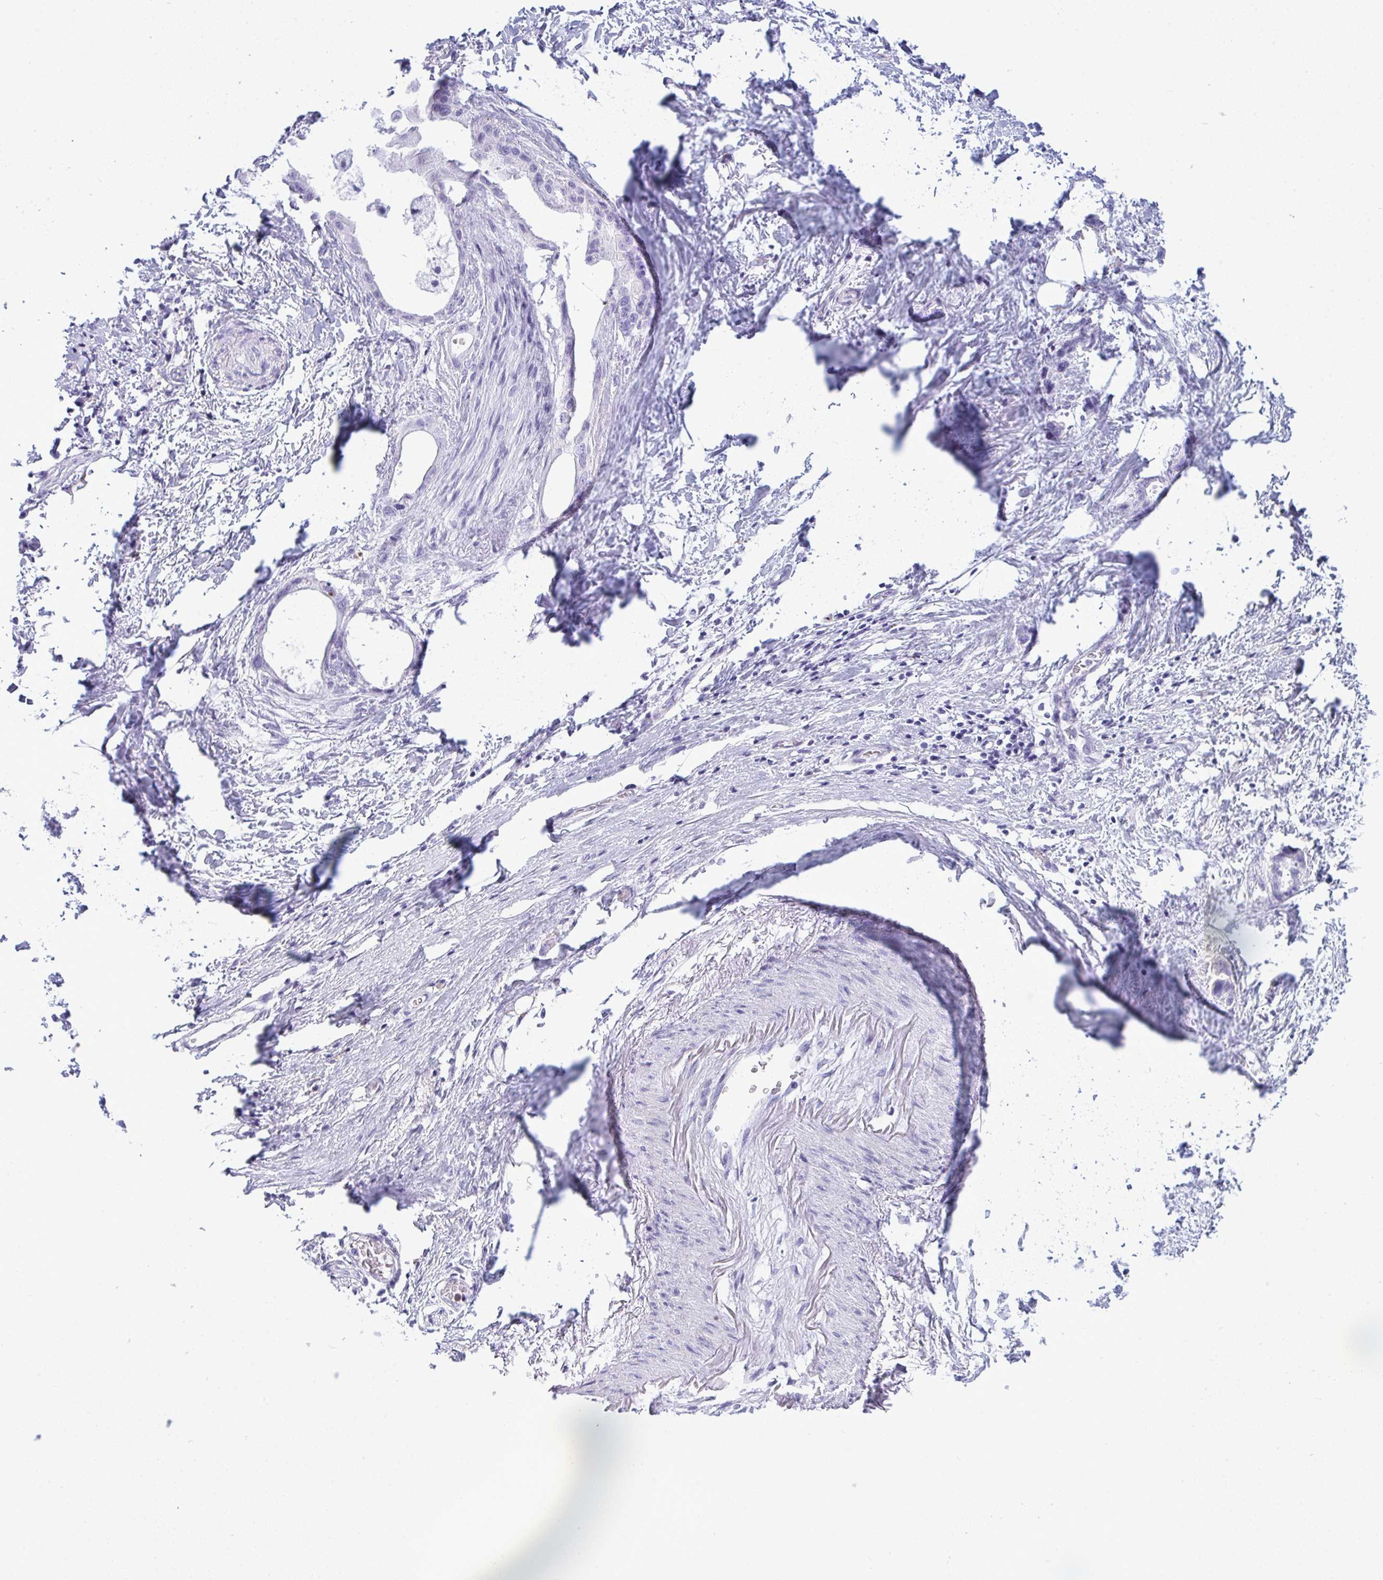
{"staining": {"intensity": "negative", "quantity": "none", "location": "none"}, "tissue": "stomach cancer", "cell_type": "Tumor cells", "image_type": "cancer", "snomed": [{"axis": "morphology", "description": "Adenocarcinoma, NOS"}, {"axis": "topography", "description": "Stomach, upper"}], "caption": "Adenocarcinoma (stomach) was stained to show a protein in brown. There is no significant staining in tumor cells.", "gene": "ARHGAP42", "patient": {"sex": "male", "age": 62}}